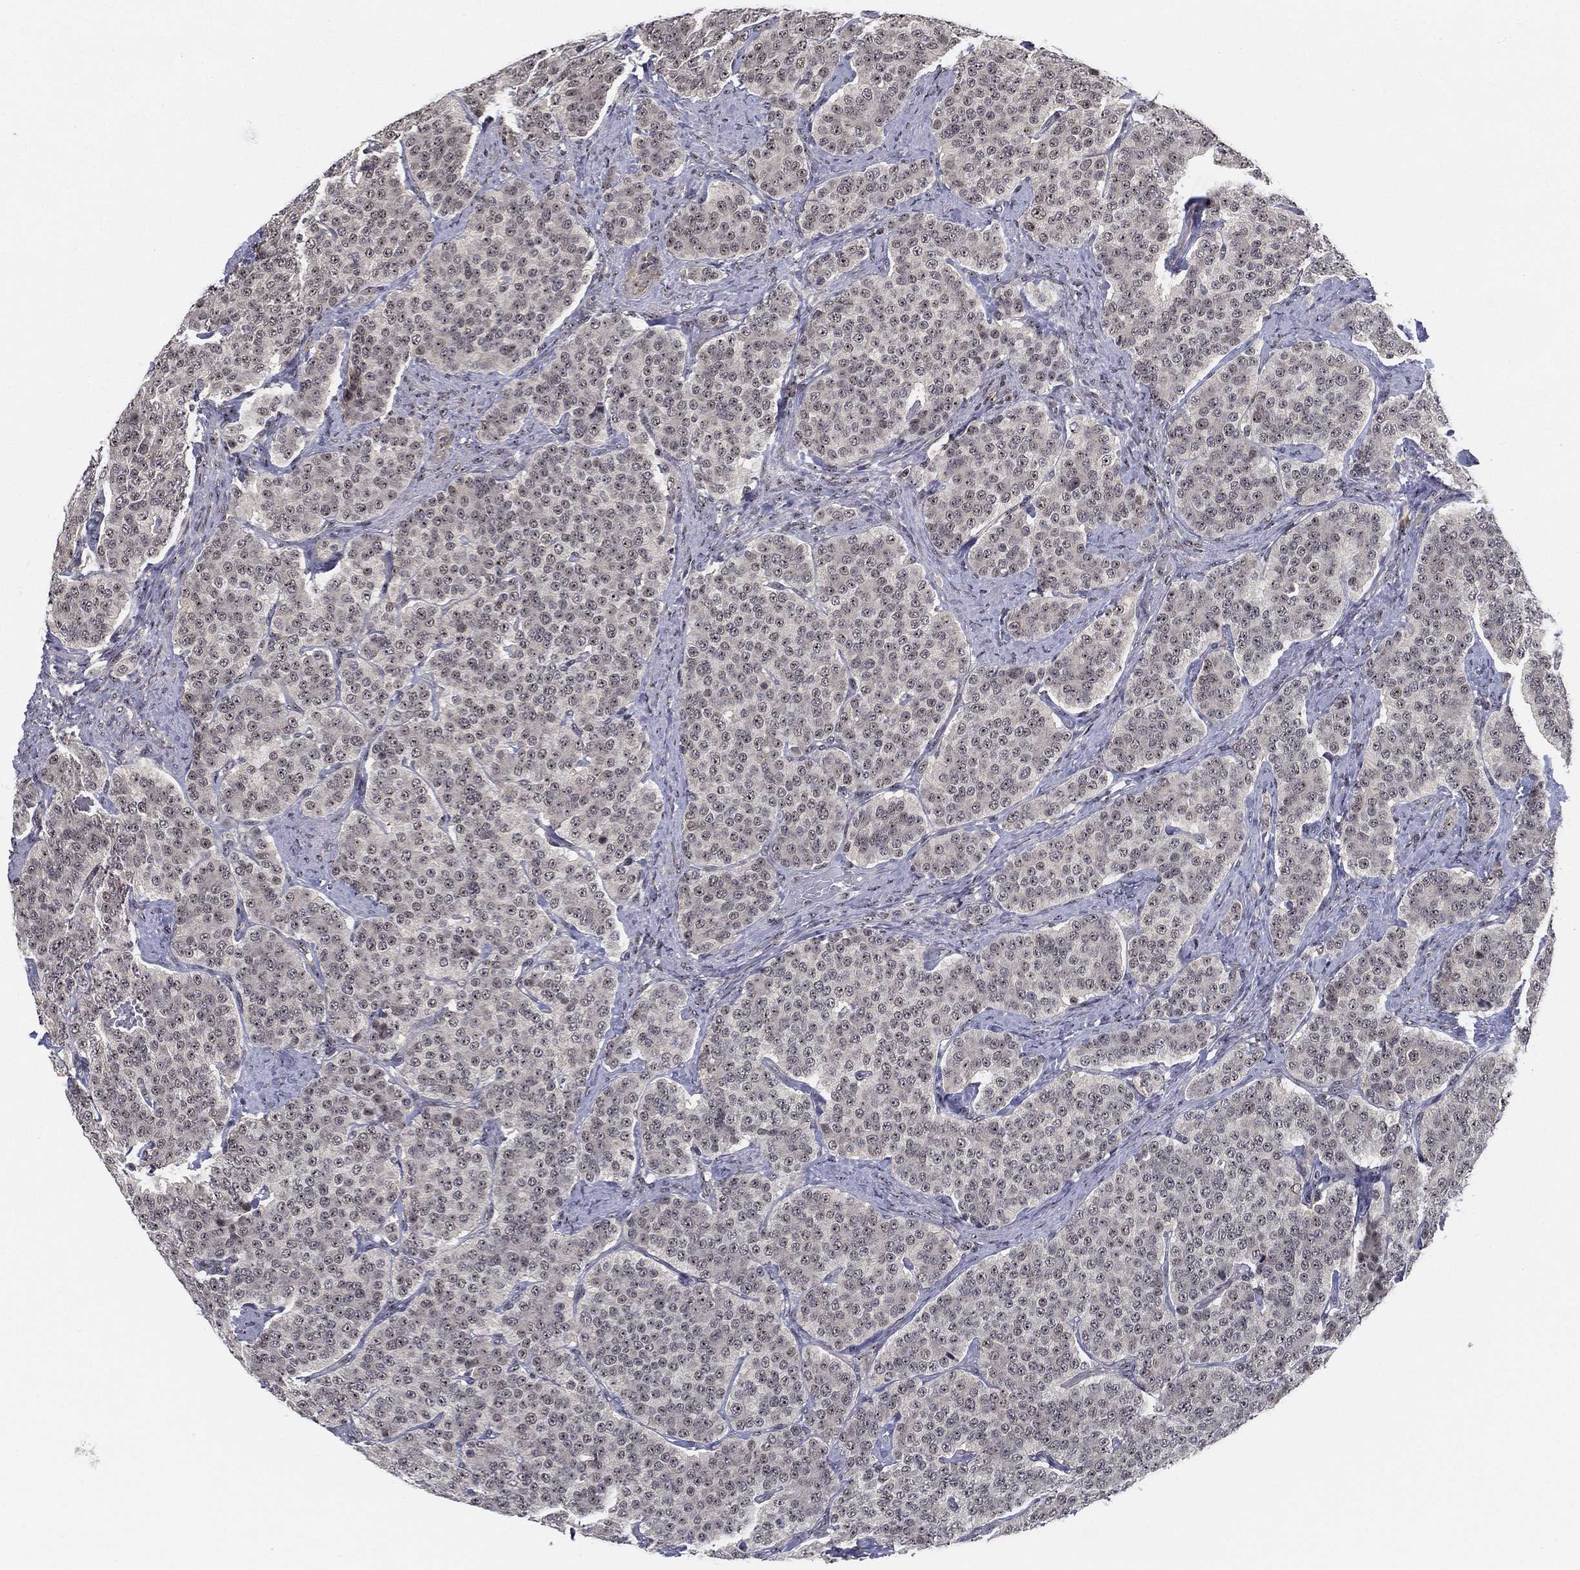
{"staining": {"intensity": "weak", "quantity": "25%-75%", "location": "nuclear"}, "tissue": "carcinoid", "cell_type": "Tumor cells", "image_type": "cancer", "snomed": [{"axis": "morphology", "description": "Carcinoid, malignant, NOS"}, {"axis": "topography", "description": "Small intestine"}], "caption": "An immunohistochemistry (IHC) image of tumor tissue is shown. Protein staining in brown labels weak nuclear positivity in carcinoid (malignant) within tumor cells. The staining was performed using DAB (3,3'-diaminobenzidine), with brown indicating positive protein expression. Nuclei are stained blue with hematoxylin.", "gene": "PPP1R16B", "patient": {"sex": "female", "age": 58}}